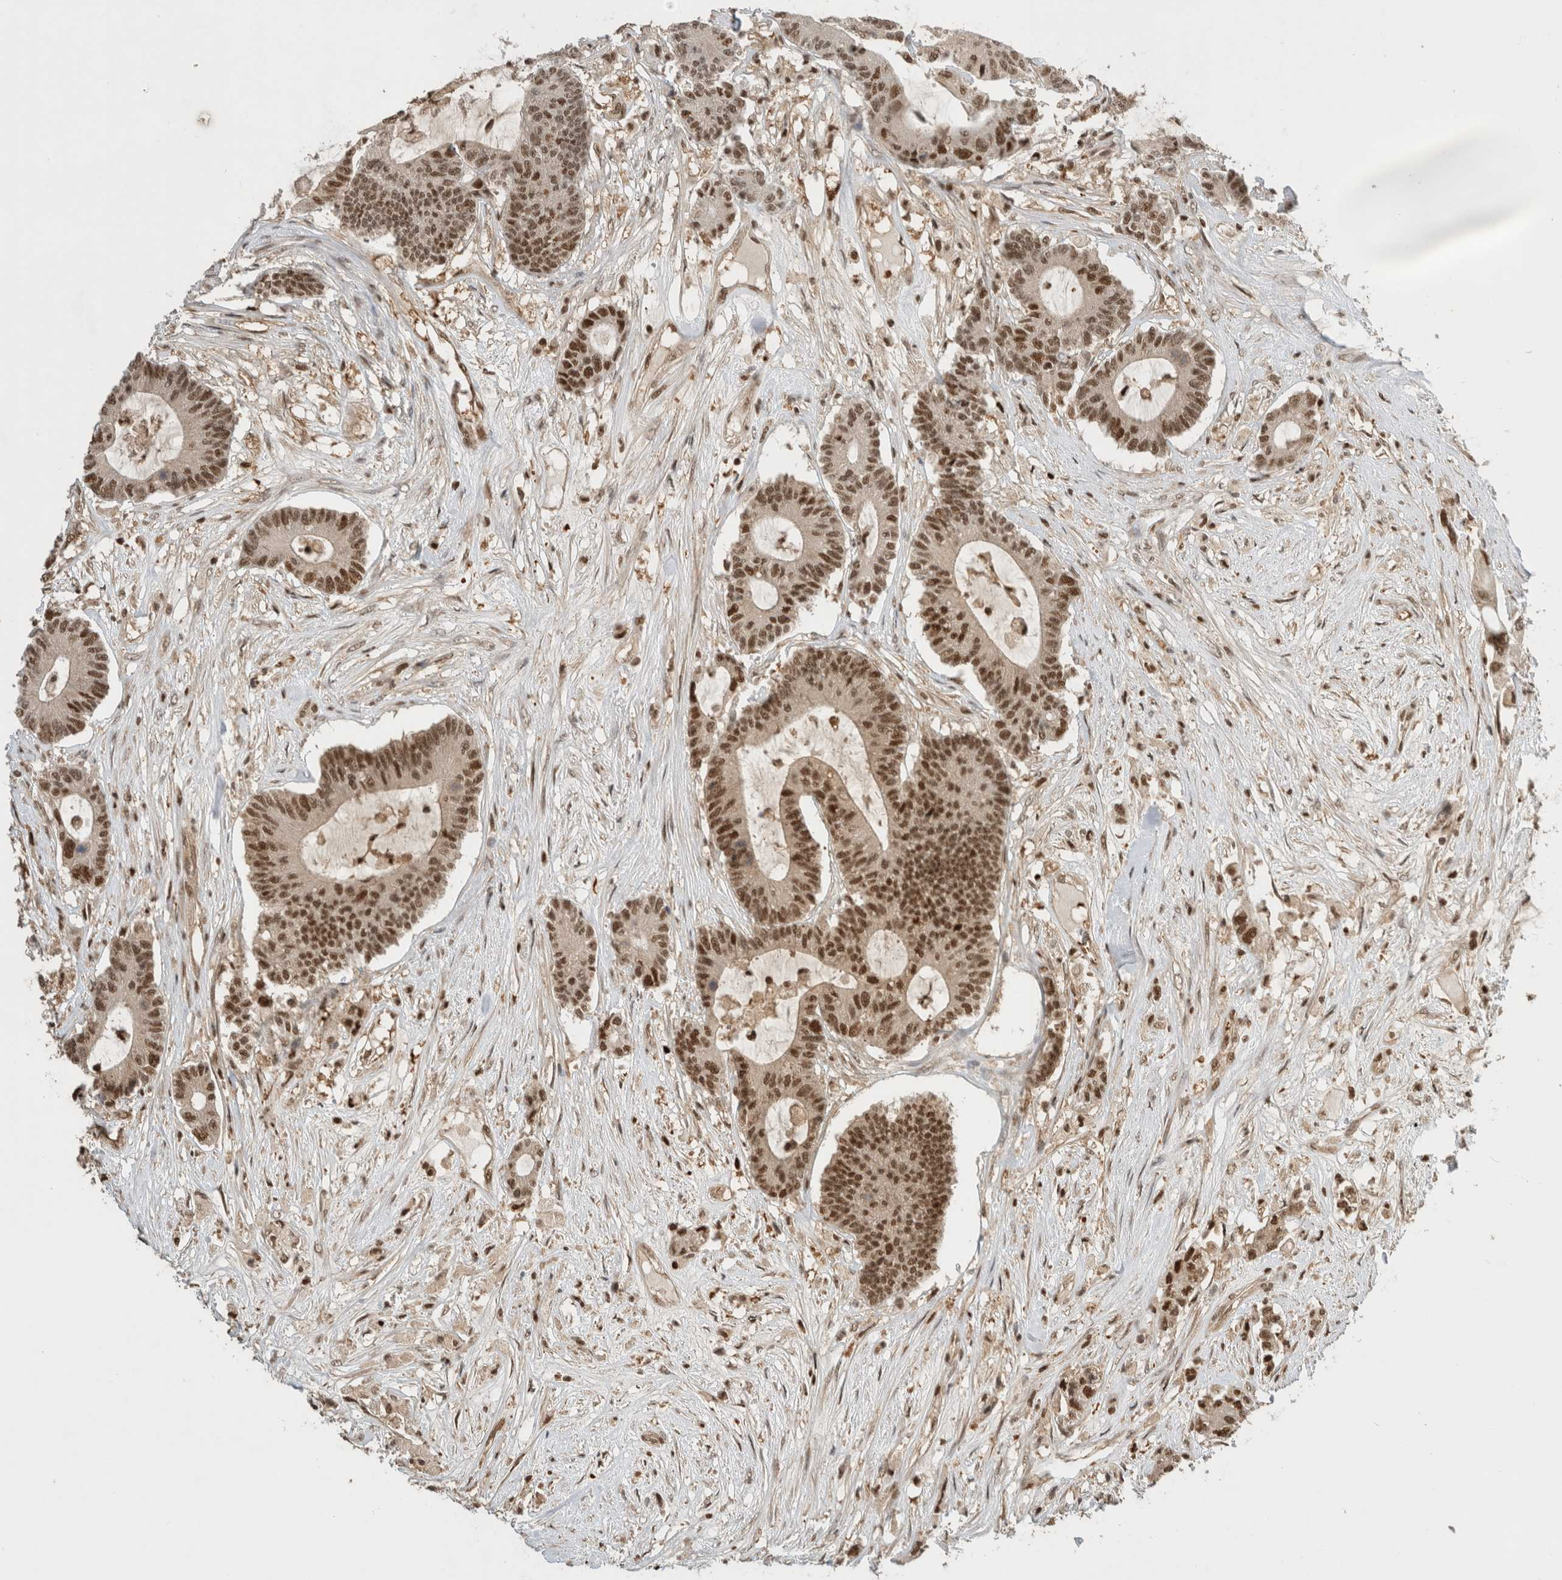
{"staining": {"intensity": "moderate", "quantity": ">75%", "location": "nuclear"}, "tissue": "colorectal cancer", "cell_type": "Tumor cells", "image_type": "cancer", "snomed": [{"axis": "morphology", "description": "Adenocarcinoma, NOS"}, {"axis": "topography", "description": "Colon"}], "caption": "This histopathology image exhibits colorectal adenocarcinoma stained with IHC to label a protein in brown. The nuclear of tumor cells show moderate positivity for the protein. Nuclei are counter-stained blue.", "gene": "SNRNP40", "patient": {"sex": "female", "age": 84}}